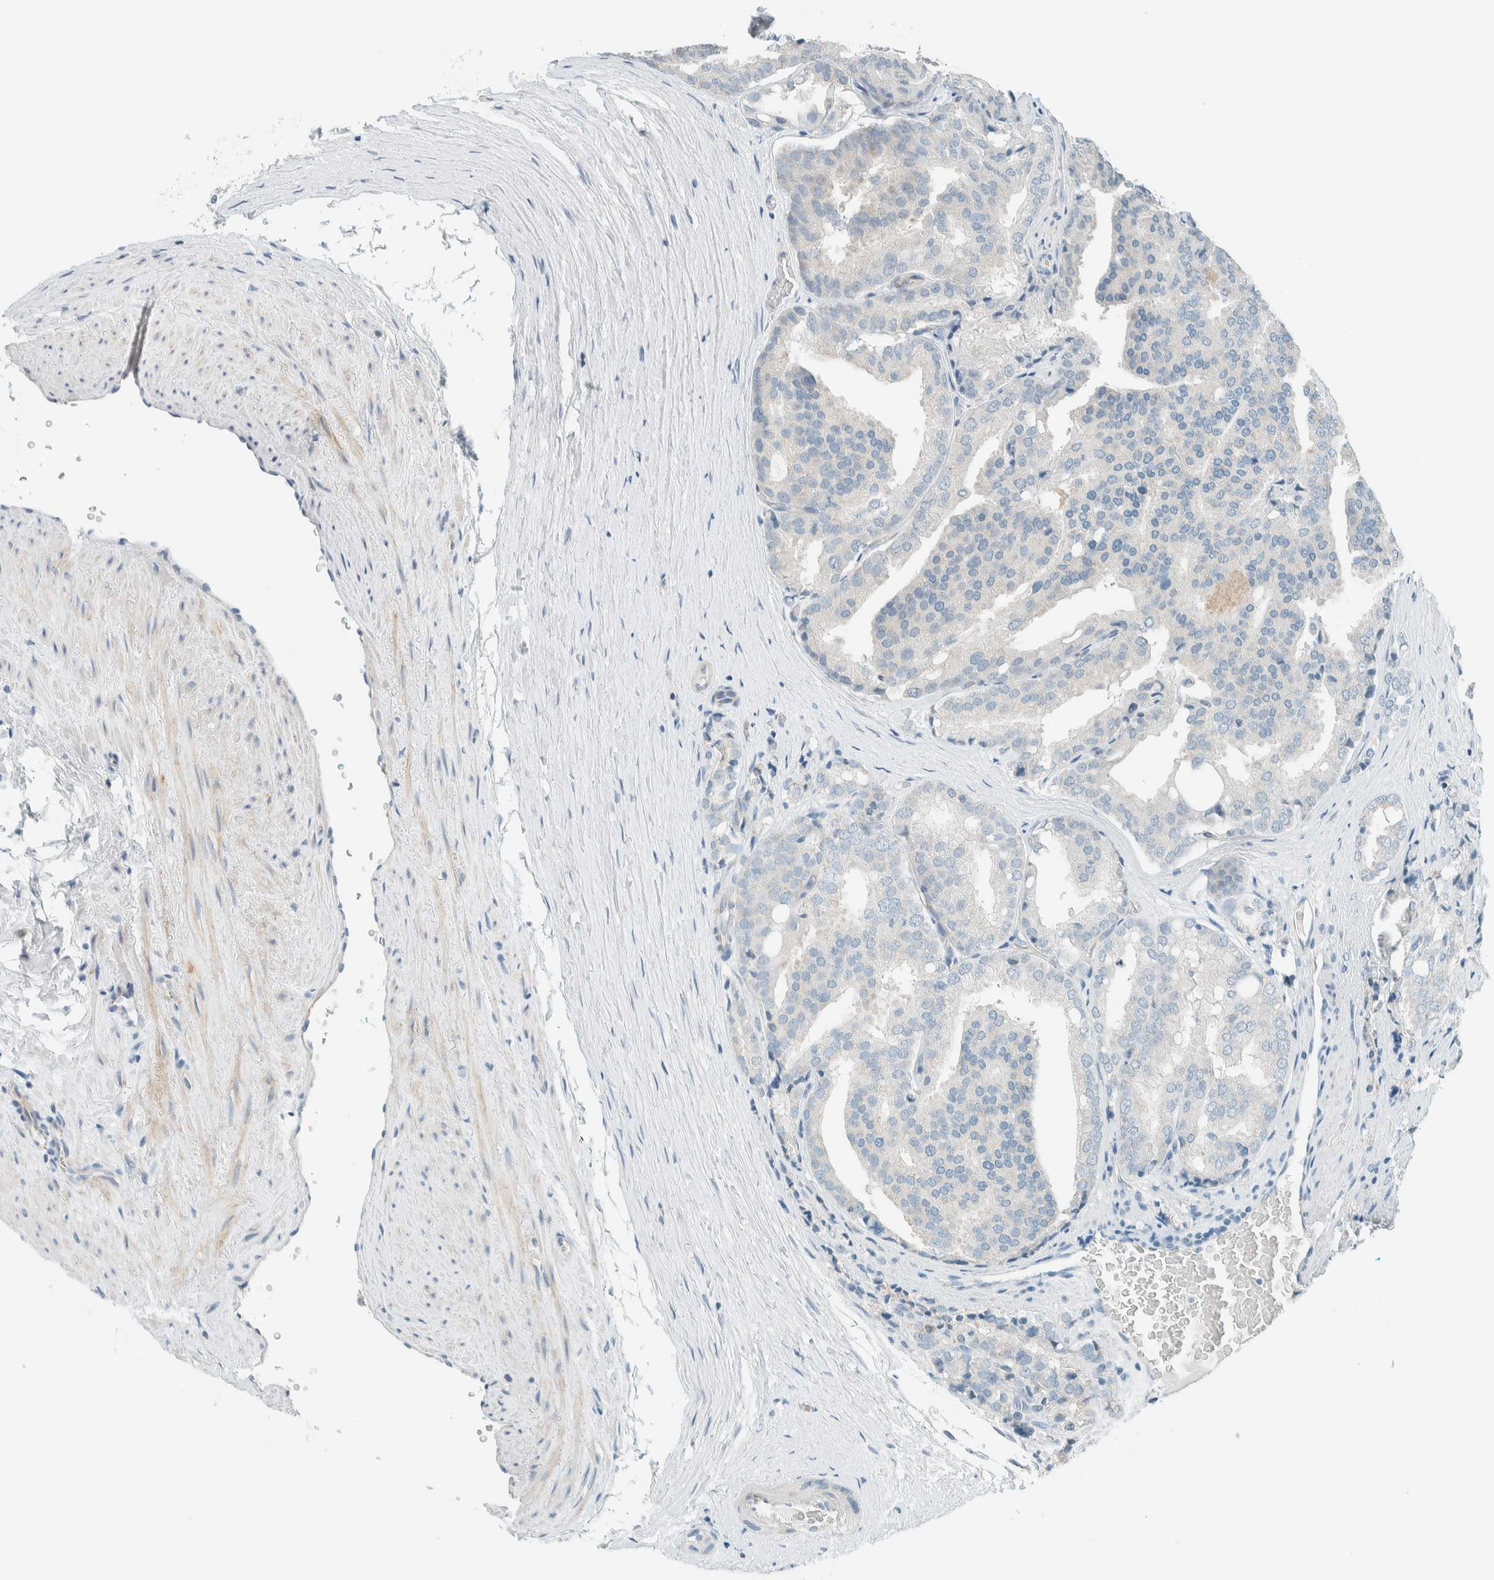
{"staining": {"intensity": "negative", "quantity": "none", "location": "none"}, "tissue": "prostate cancer", "cell_type": "Tumor cells", "image_type": "cancer", "snomed": [{"axis": "morphology", "description": "Adenocarcinoma, High grade"}, {"axis": "topography", "description": "Prostate"}], "caption": "This image is of prostate cancer (adenocarcinoma (high-grade)) stained with immunohistochemistry (IHC) to label a protein in brown with the nuclei are counter-stained blue. There is no positivity in tumor cells. (DAB (3,3'-diaminobenzidine) immunohistochemistry with hematoxylin counter stain).", "gene": "SLFN12", "patient": {"sex": "male", "age": 50}}